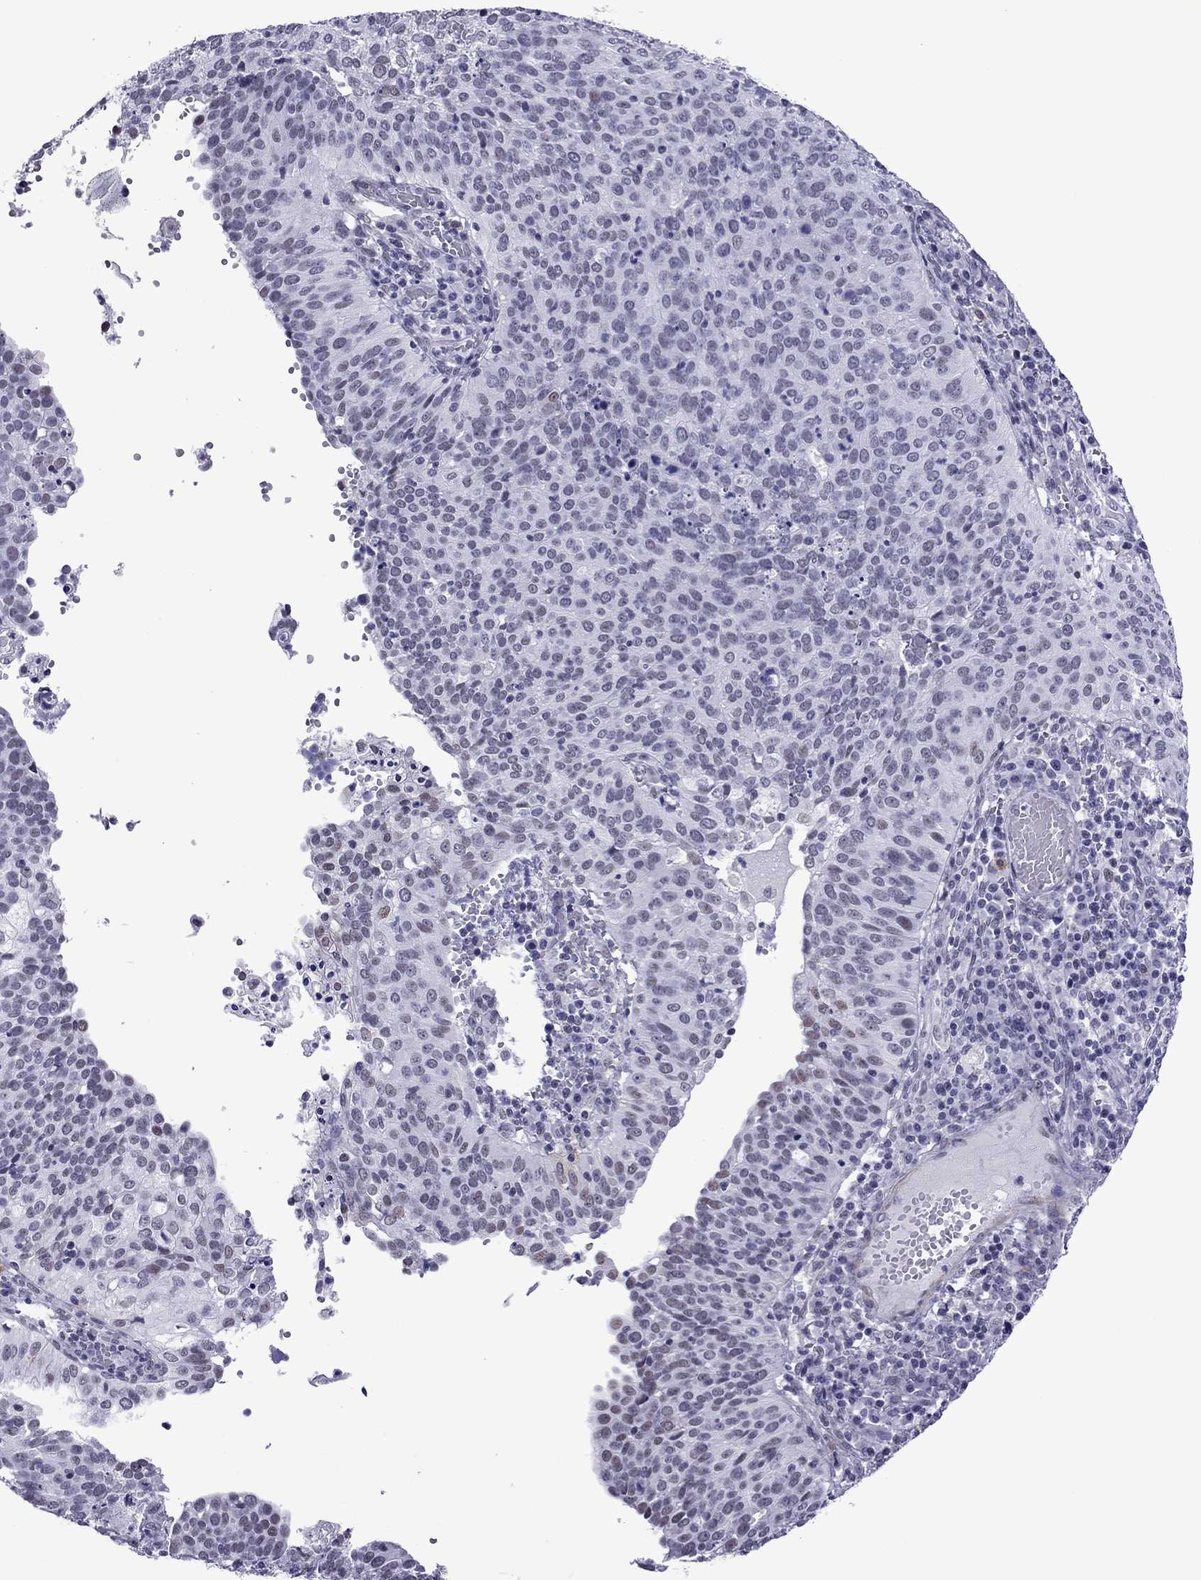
{"staining": {"intensity": "negative", "quantity": "none", "location": "none"}, "tissue": "cervical cancer", "cell_type": "Tumor cells", "image_type": "cancer", "snomed": [{"axis": "morphology", "description": "Squamous cell carcinoma, NOS"}, {"axis": "topography", "description": "Cervix"}], "caption": "This is an immunohistochemistry micrograph of cervical cancer (squamous cell carcinoma). There is no expression in tumor cells.", "gene": "ZNF646", "patient": {"sex": "female", "age": 39}}